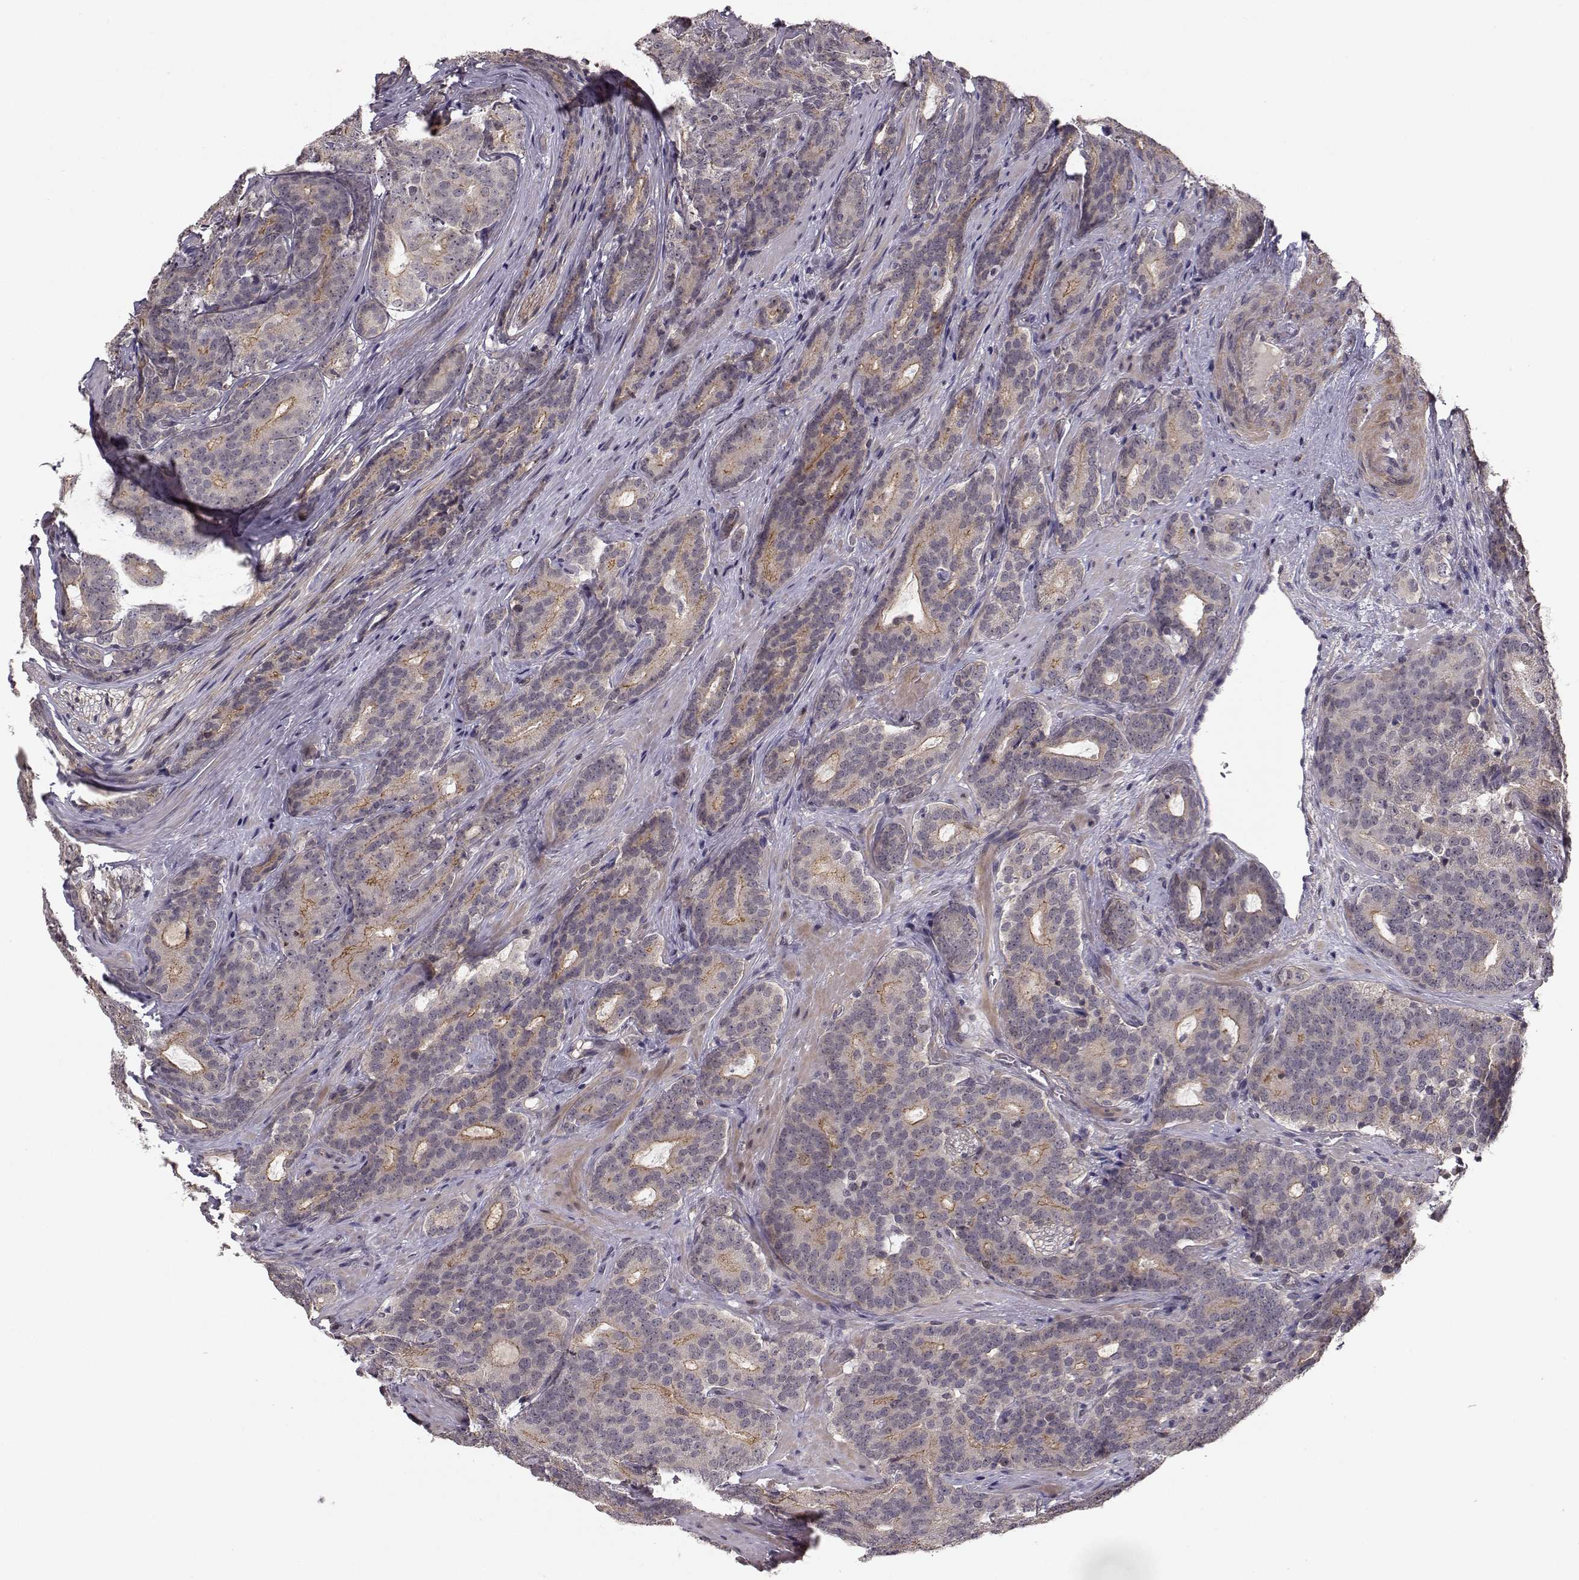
{"staining": {"intensity": "moderate", "quantity": "<25%", "location": "cytoplasmic/membranous"}, "tissue": "prostate cancer", "cell_type": "Tumor cells", "image_type": "cancer", "snomed": [{"axis": "morphology", "description": "Adenocarcinoma, NOS"}, {"axis": "topography", "description": "Prostate"}], "caption": "An immunohistochemistry photomicrograph of tumor tissue is shown. Protein staining in brown highlights moderate cytoplasmic/membranous positivity in prostate cancer (adenocarcinoma) within tumor cells.", "gene": "PLEKHG3", "patient": {"sex": "male", "age": 71}}